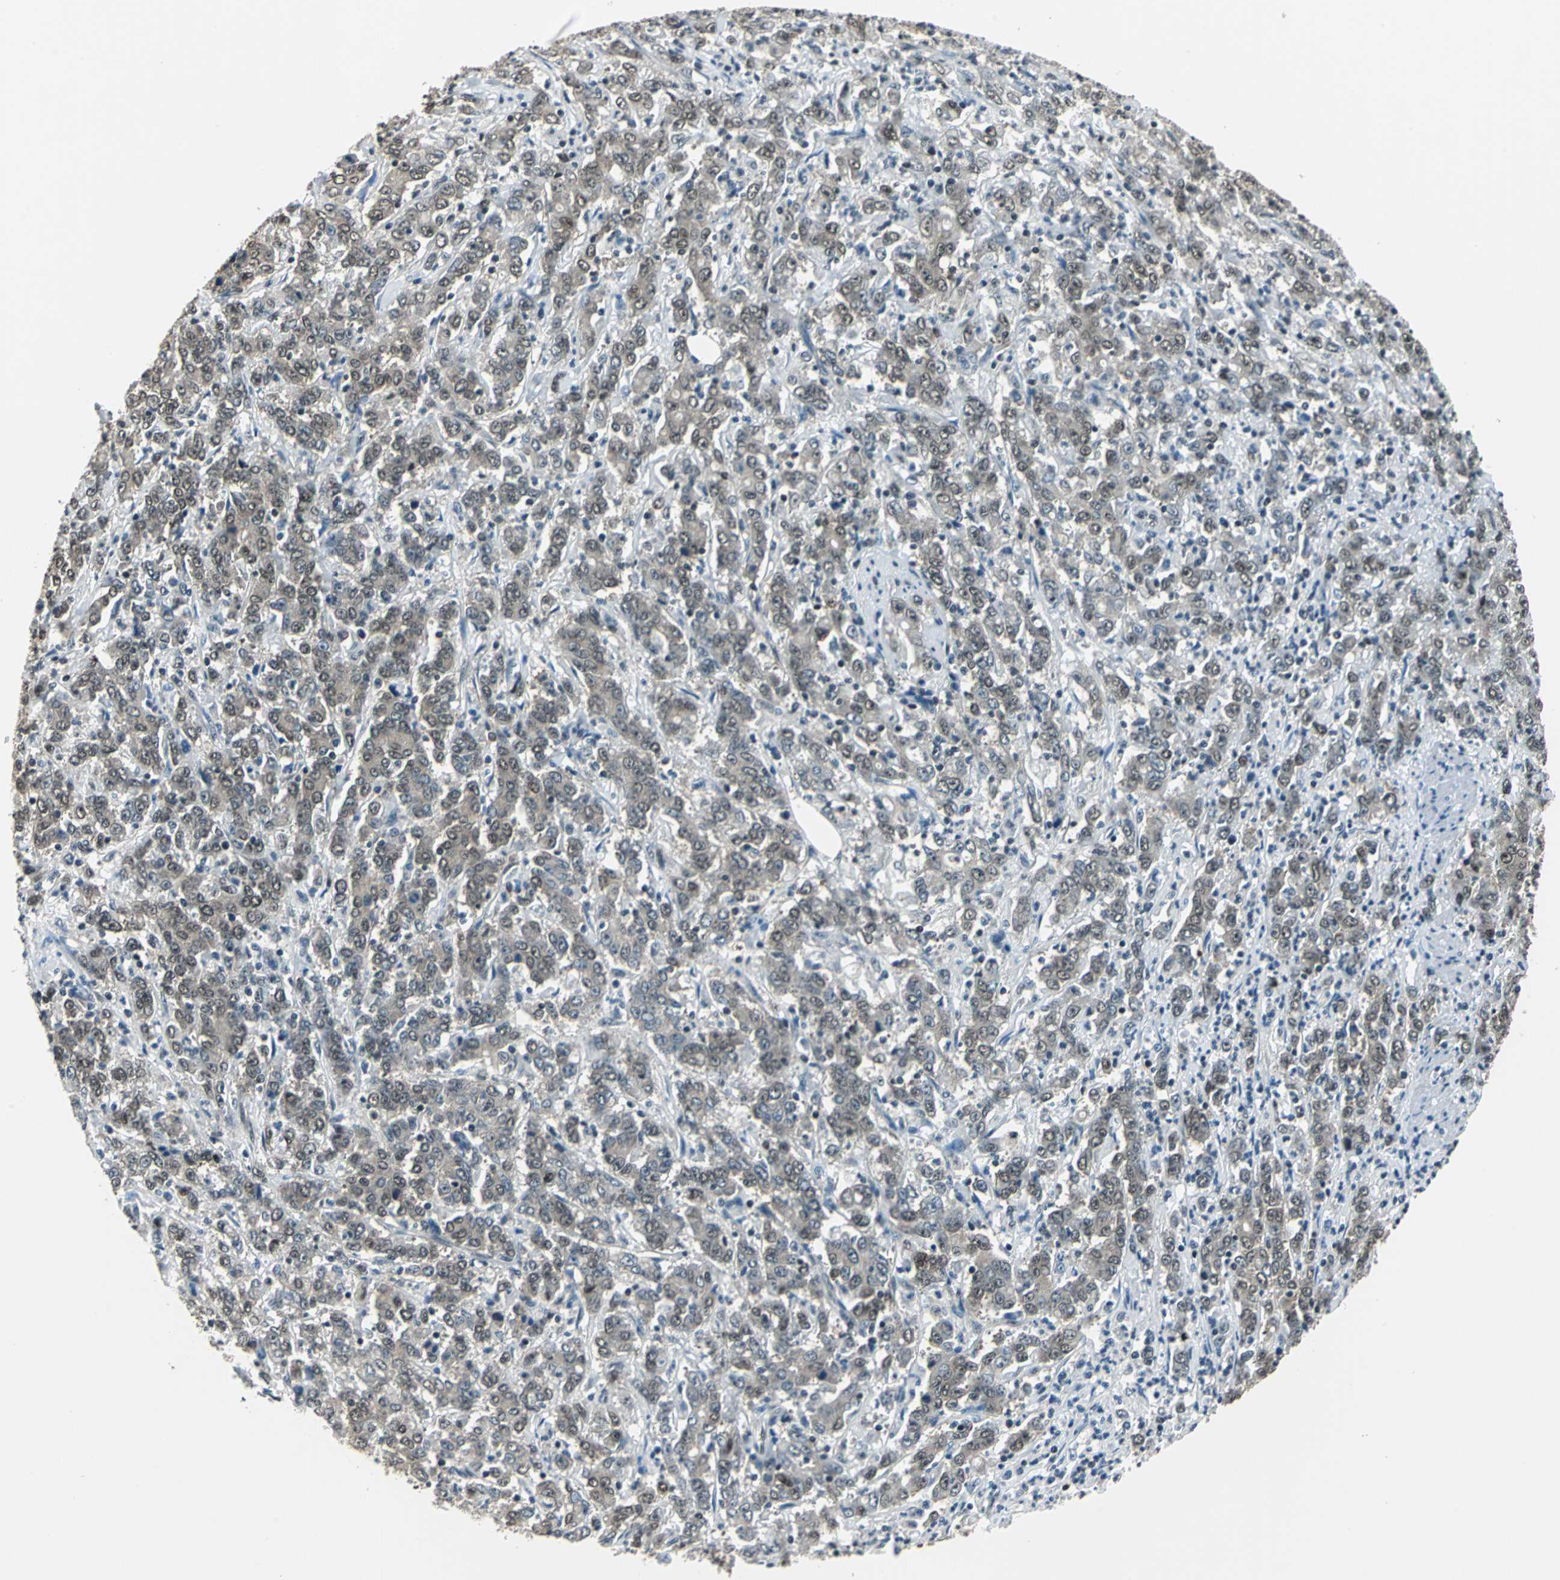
{"staining": {"intensity": "moderate", "quantity": ">75%", "location": "cytoplasmic/membranous,nuclear"}, "tissue": "stomach cancer", "cell_type": "Tumor cells", "image_type": "cancer", "snomed": [{"axis": "morphology", "description": "Adenocarcinoma, NOS"}, {"axis": "topography", "description": "Stomach, lower"}], "caption": "Moderate cytoplasmic/membranous and nuclear expression is appreciated in about >75% of tumor cells in stomach adenocarcinoma. (Brightfield microscopy of DAB IHC at high magnification).", "gene": "RBM14", "patient": {"sex": "female", "age": 71}}